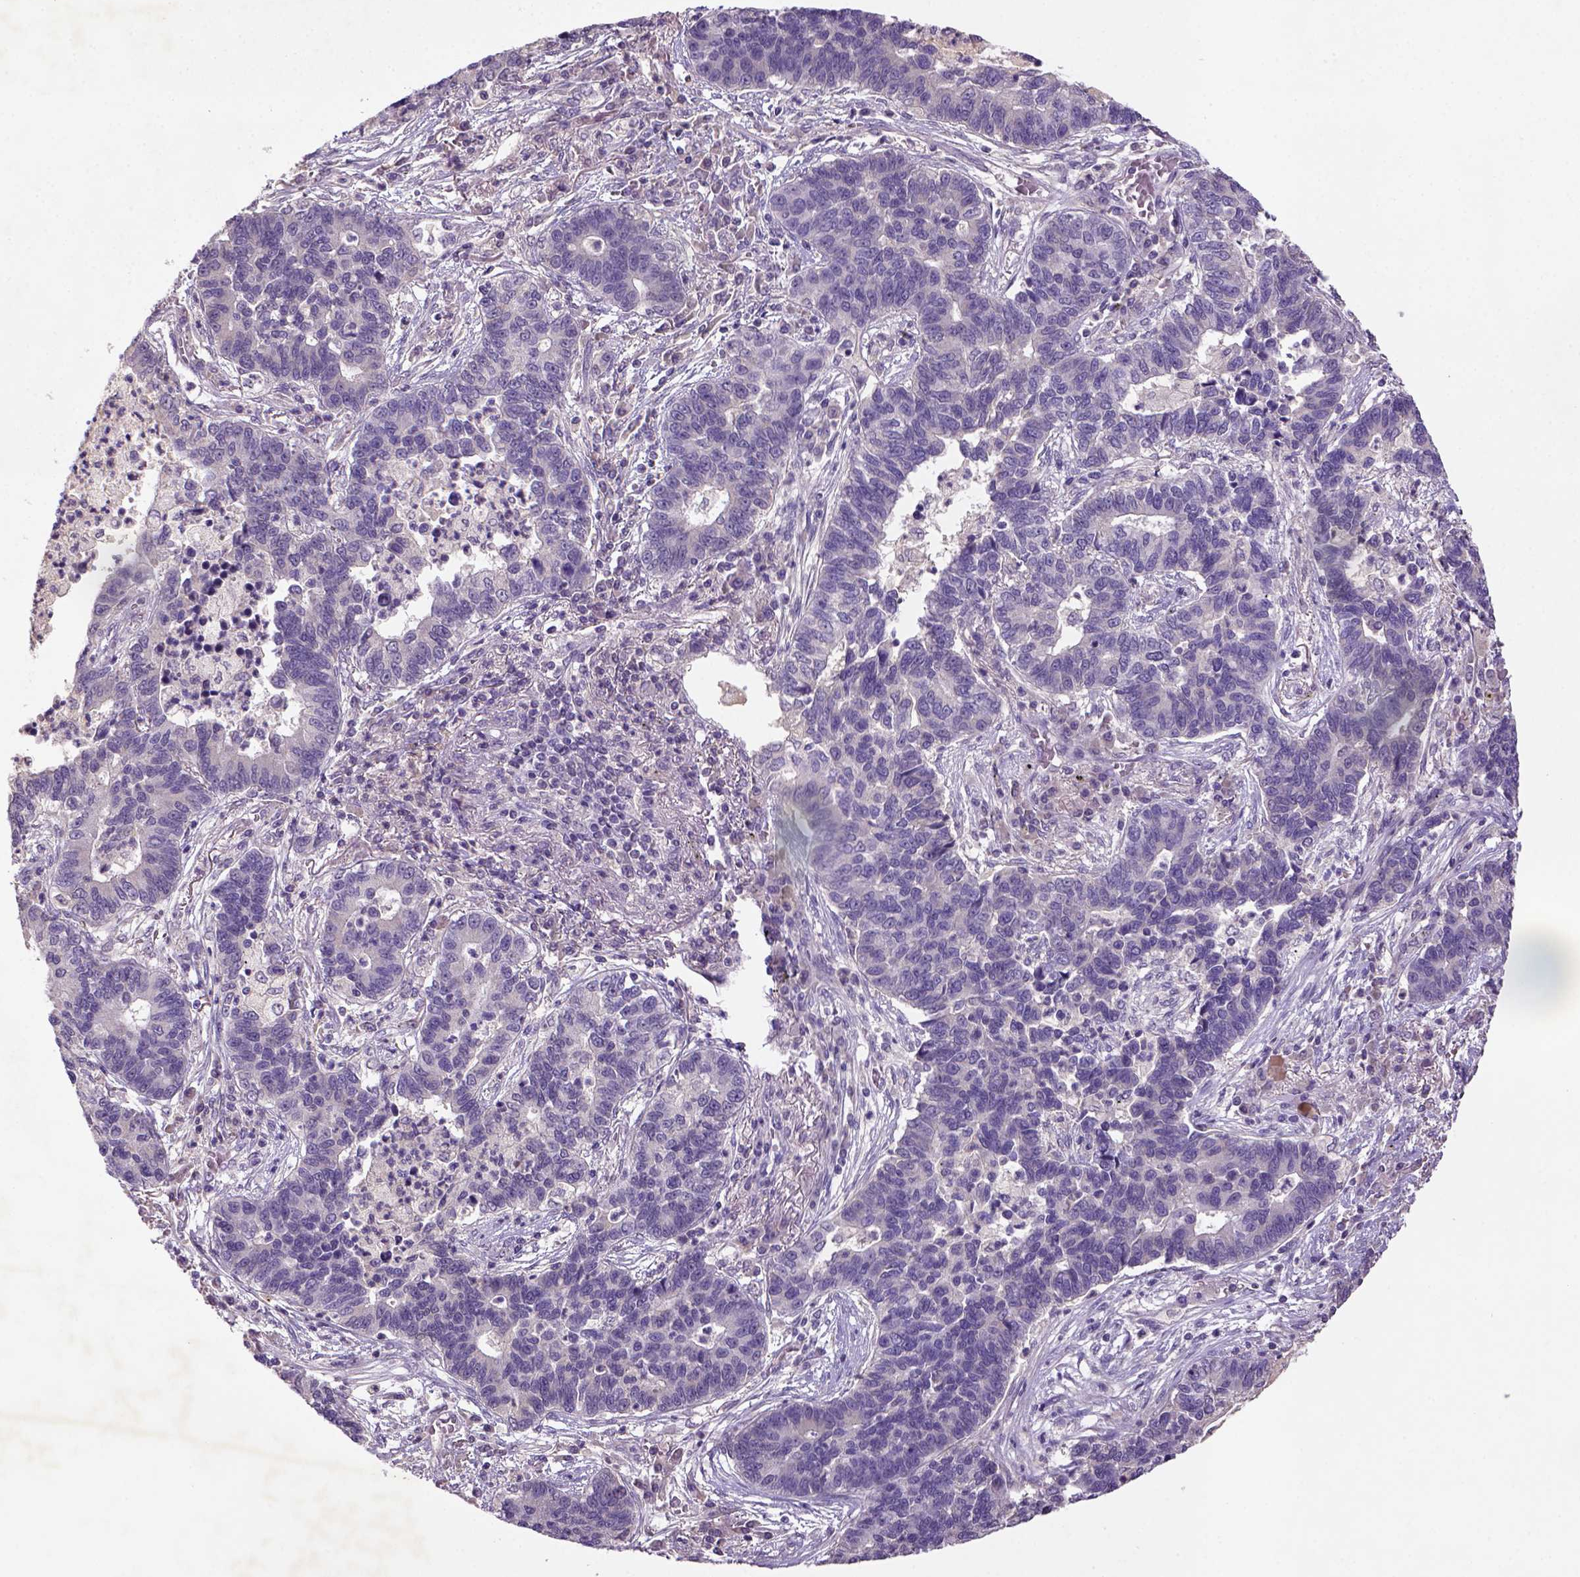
{"staining": {"intensity": "negative", "quantity": "none", "location": "none"}, "tissue": "lung cancer", "cell_type": "Tumor cells", "image_type": "cancer", "snomed": [{"axis": "morphology", "description": "Adenocarcinoma, NOS"}, {"axis": "topography", "description": "Lung"}], "caption": "Histopathology image shows no significant protein staining in tumor cells of adenocarcinoma (lung).", "gene": "NLGN2", "patient": {"sex": "female", "age": 57}}